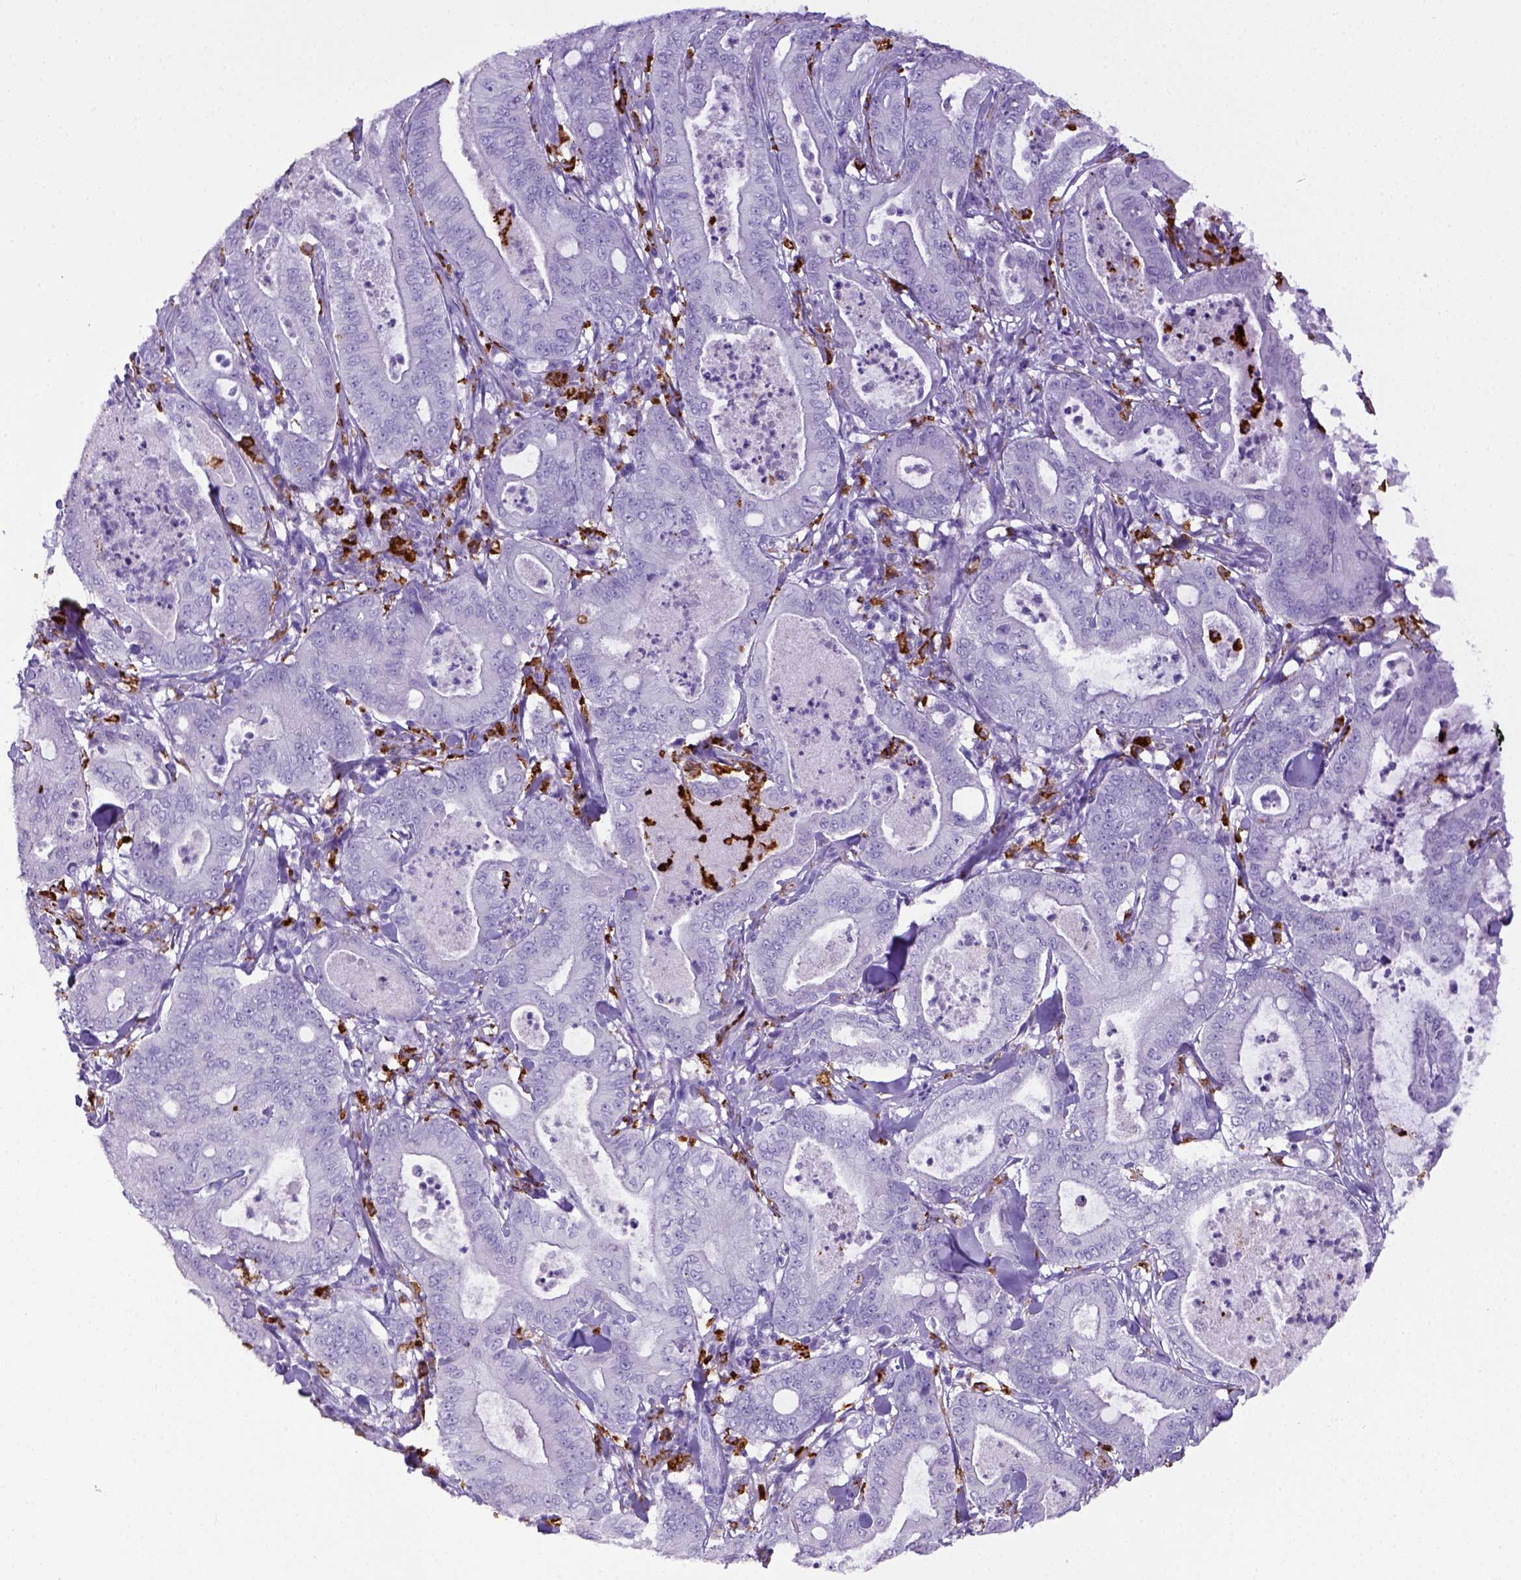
{"staining": {"intensity": "negative", "quantity": "none", "location": "none"}, "tissue": "pancreatic cancer", "cell_type": "Tumor cells", "image_type": "cancer", "snomed": [{"axis": "morphology", "description": "Adenocarcinoma, NOS"}, {"axis": "topography", "description": "Pancreas"}], "caption": "IHC of human adenocarcinoma (pancreatic) exhibits no positivity in tumor cells.", "gene": "CD68", "patient": {"sex": "male", "age": 71}}